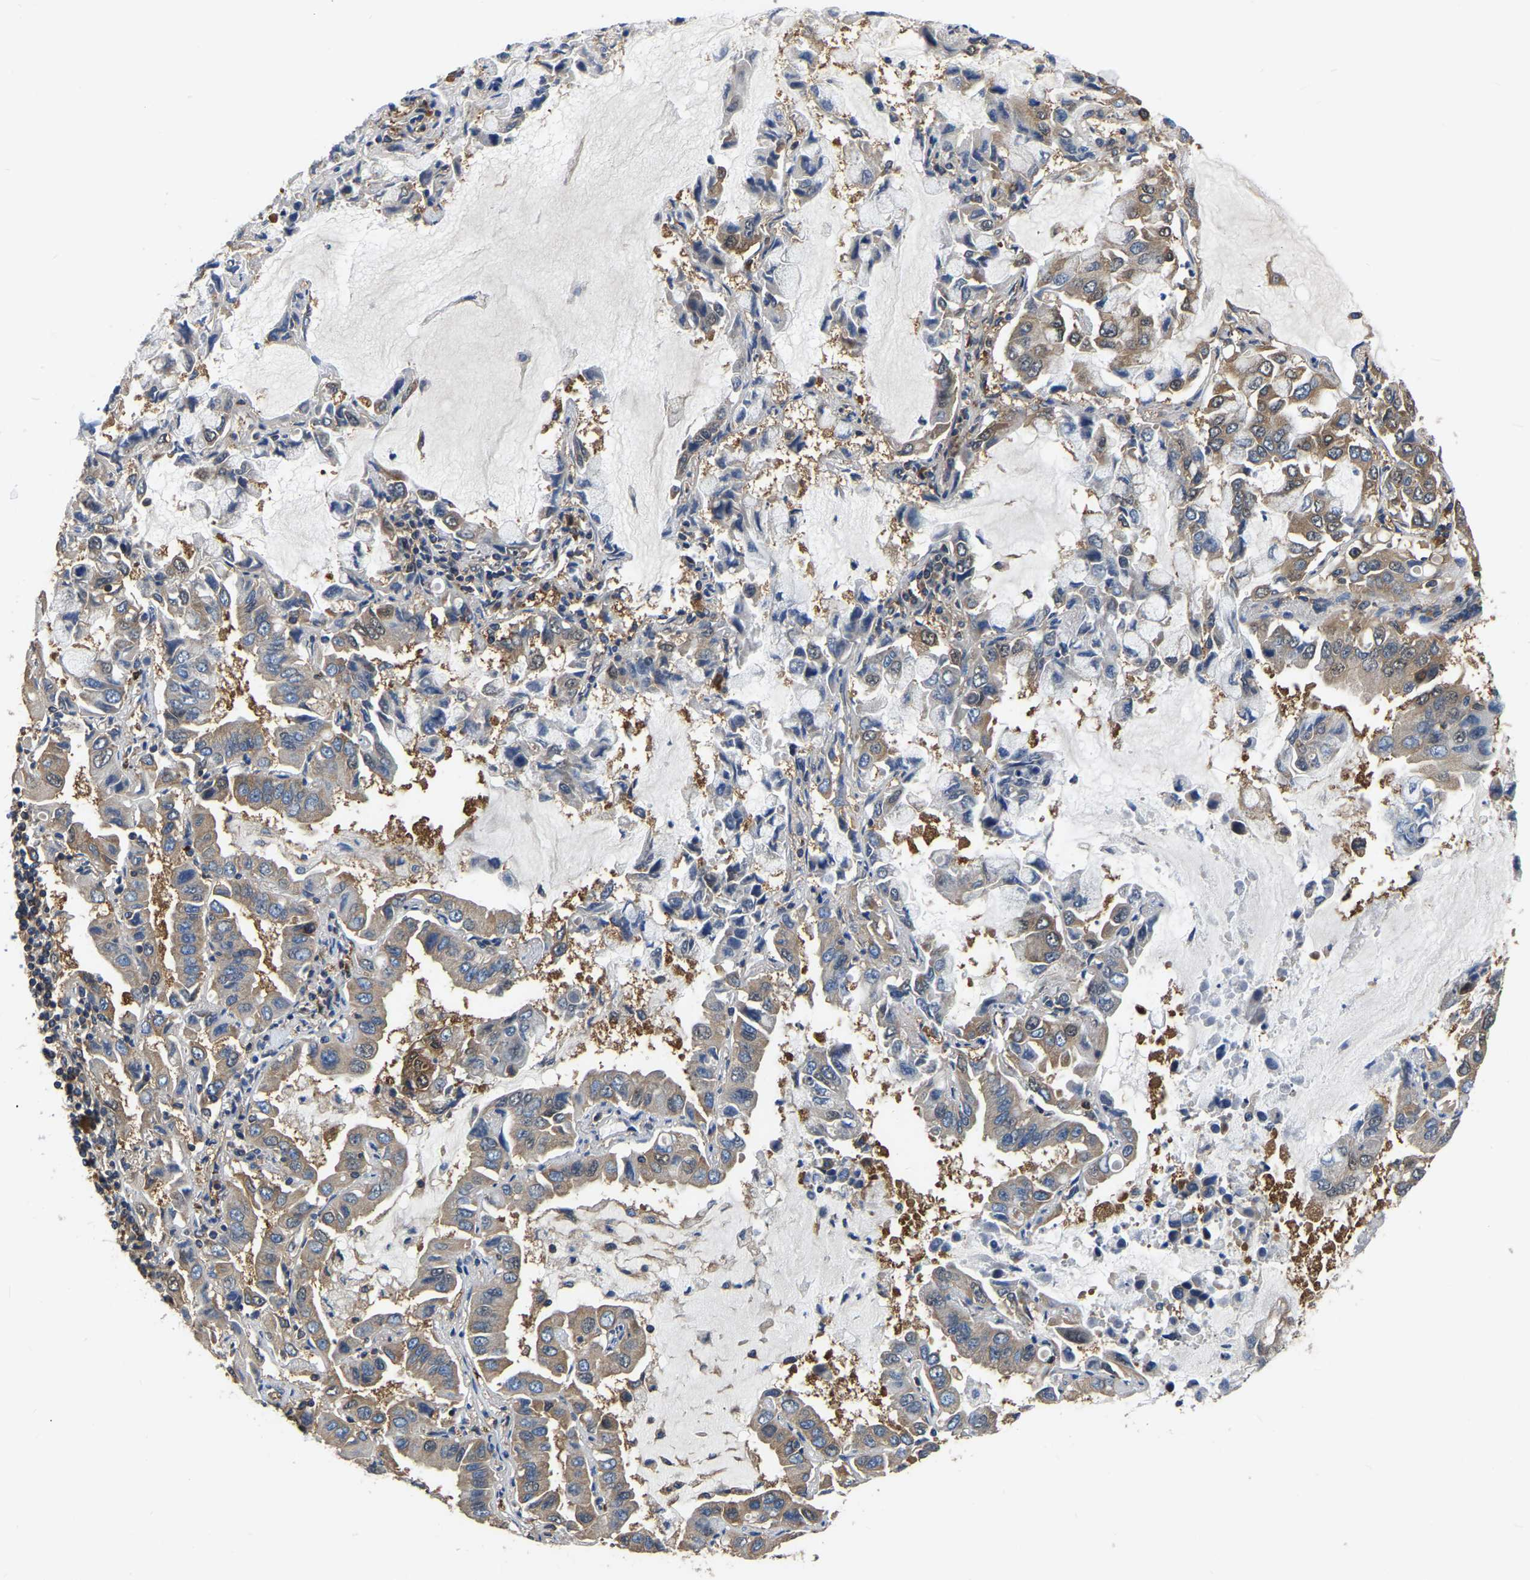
{"staining": {"intensity": "moderate", "quantity": "25%-75%", "location": "cytoplasmic/membranous"}, "tissue": "lung cancer", "cell_type": "Tumor cells", "image_type": "cancer", "snomed": [{"axis": "morphology", "description": "Adenocarcinoma, NOS"}, {"axis": "topography", "description": "Lung"}], "caption": "Protein expression by immunohistochemistry demonstrates moderate cytoplasmic/membranous positivity in about 25%-75% of tumor cells in lung cancer. Nuclei are stained in blue.", "gene": "GARS1", "patient": {"sex": "male", "age": 64}}